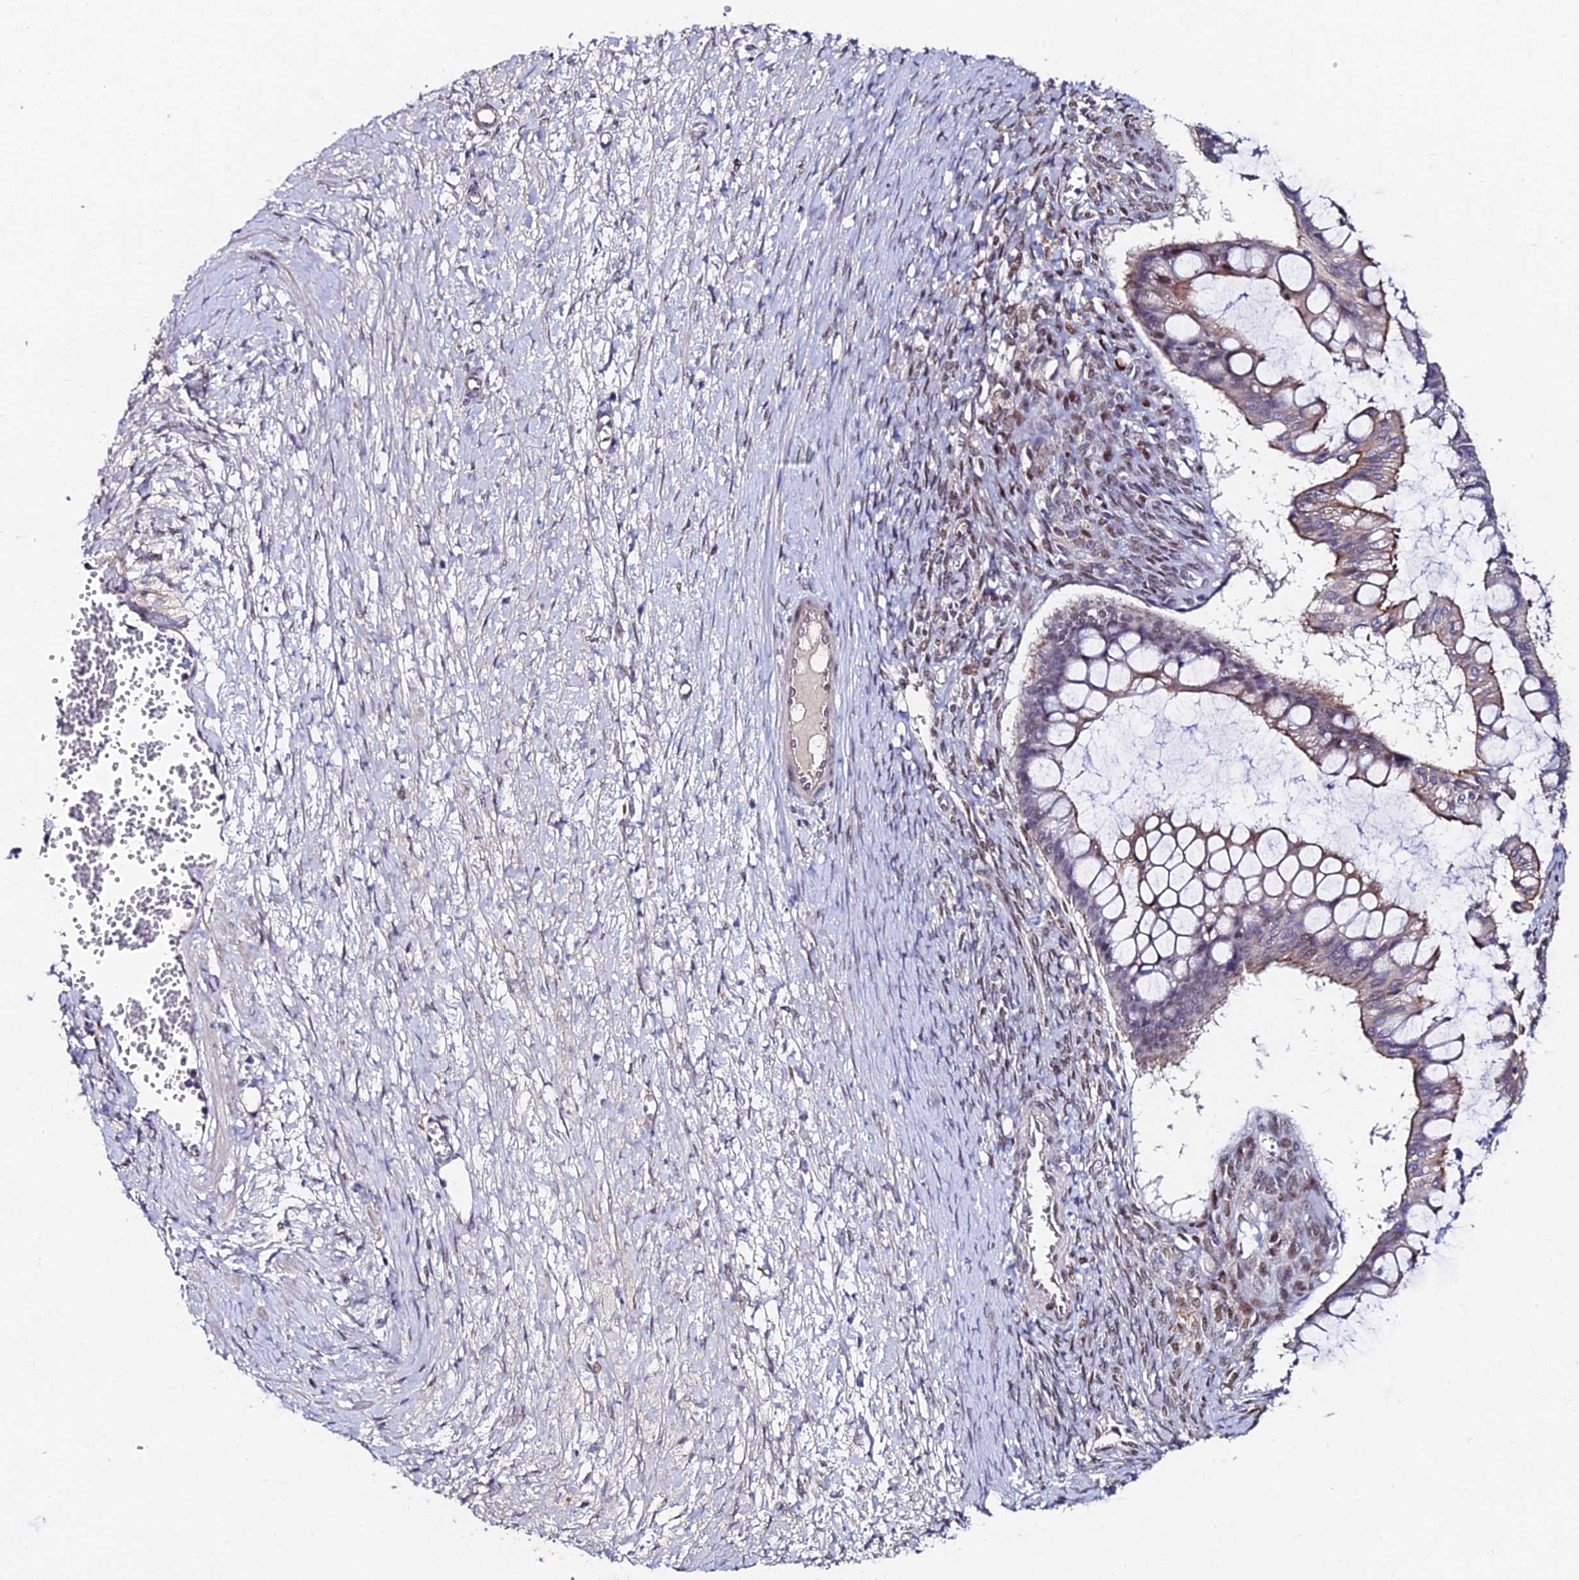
{"staining": {"intensity": "weak", "quantity": "25%-75%", "location": "cytoplasmic/membranous"}, "tissue": "ovarian cancer", "cell_type": "Tumor cells", "image_type": "cancer", "snomed": [{"axis": "morphology", "description": "Cystadenocarcinoma, mucinous, NOS"}, {"axis": "topography", "description": "Ovary"}], "caption": "IHC of ovarian cancer (mucinous cystadenocarcinoma) displays low levels of weak cytoplasmic/membranous expression in approximately 25%-75% of tumor cells. The staining is performed using DAB (3,3'-diaminobenzidine) brown chromogen to label protein expression. The nuclei are counter-stained blue using hematoxylin.", "gene": "TRIM24", "patient": {"sex": "female", "age": 73}}